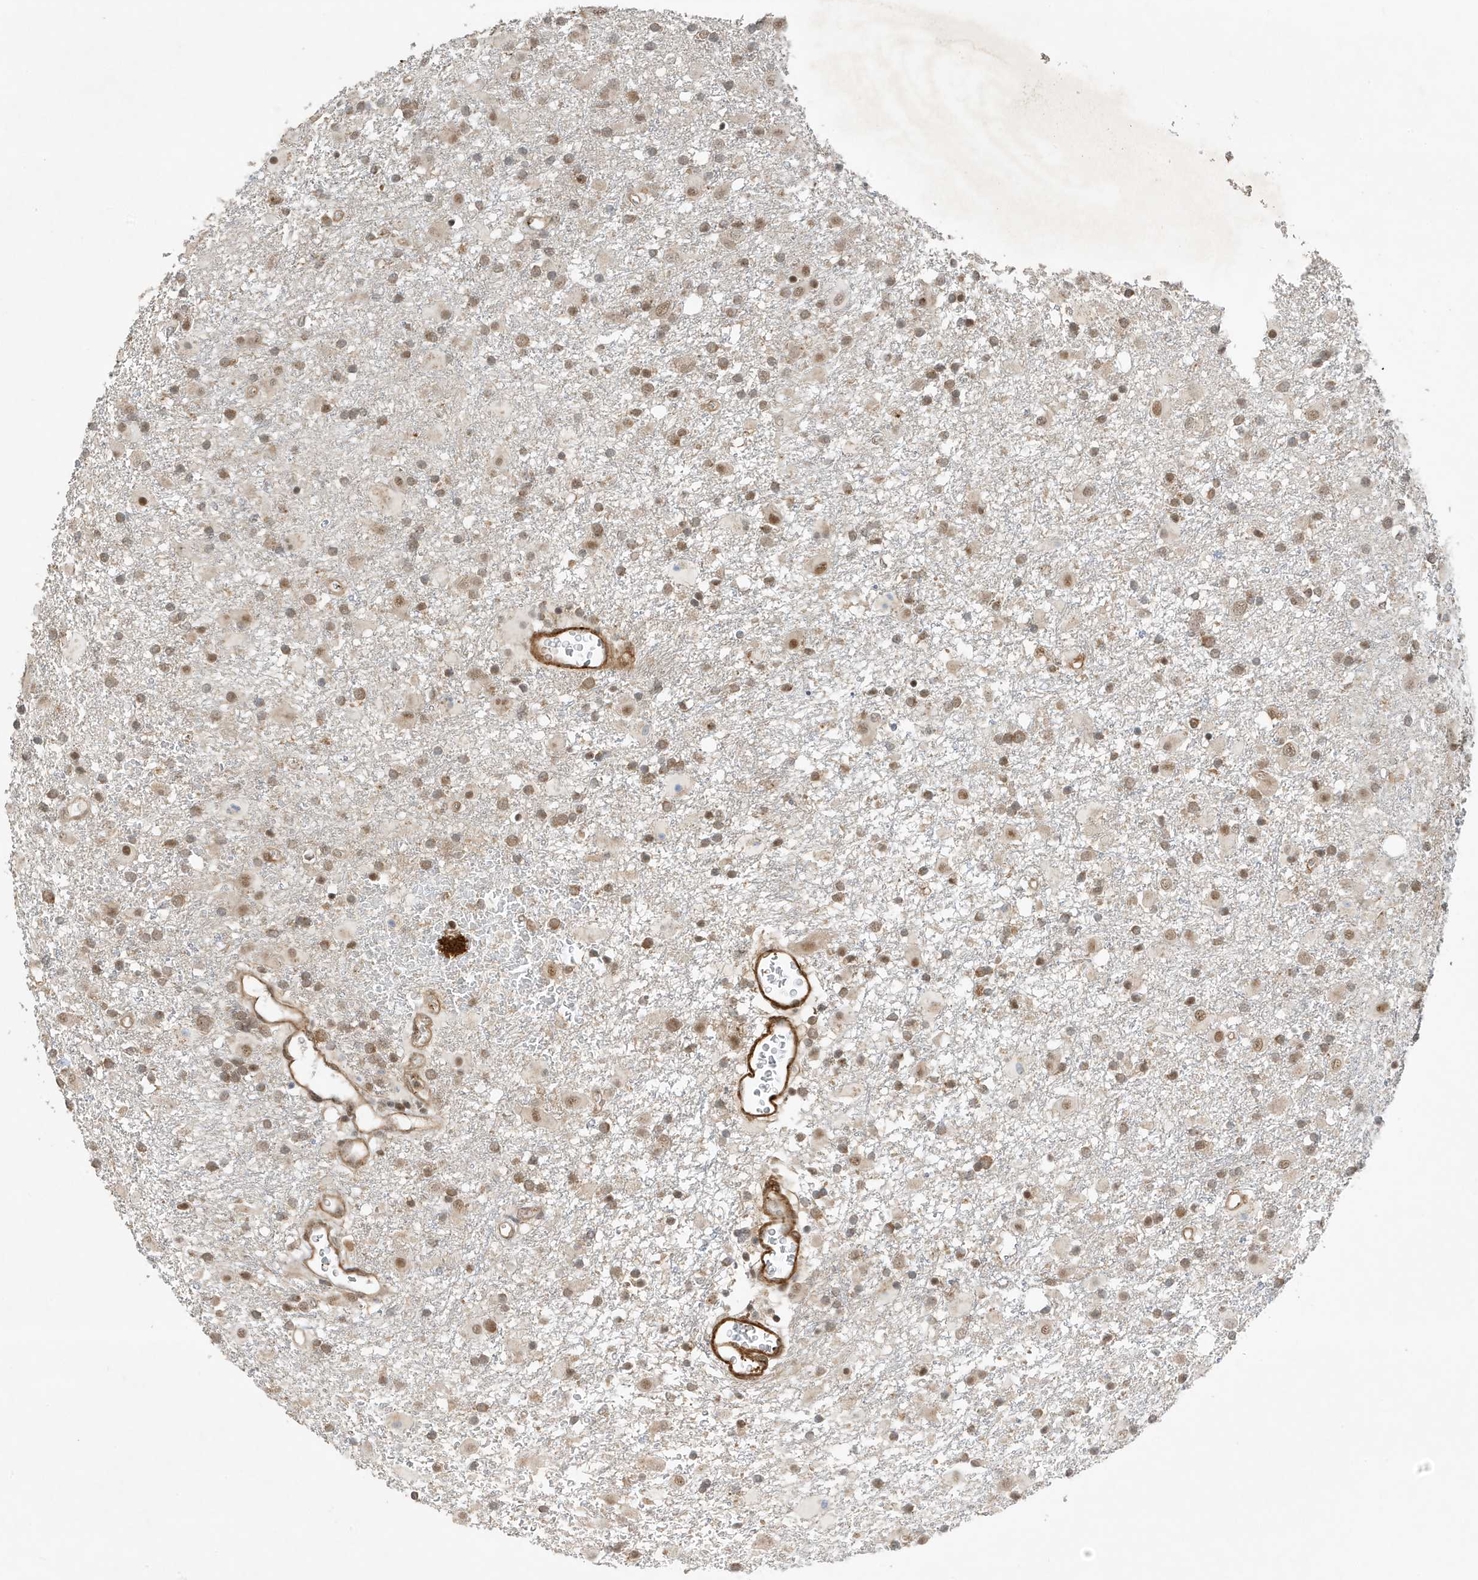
{"staining": {"intensity": "weak", "quantity": "25%-75%", "location": "nuclear"}, "tissue": "glioma", "cell_type": "Tumor cells", "image_type": "cancer", "snomed": [{"axis": "morphology", "description": "Glioma, malignant, Low grade"}, {"axis": "topography", "description": "Brain"}], "caption": "This is an image of immunohistochemistry staining of glioma, which shows weak expression in the nuclear of tumor cells.", "gene": "MAST3", "patient": {"sex": "male", "age": 65}}